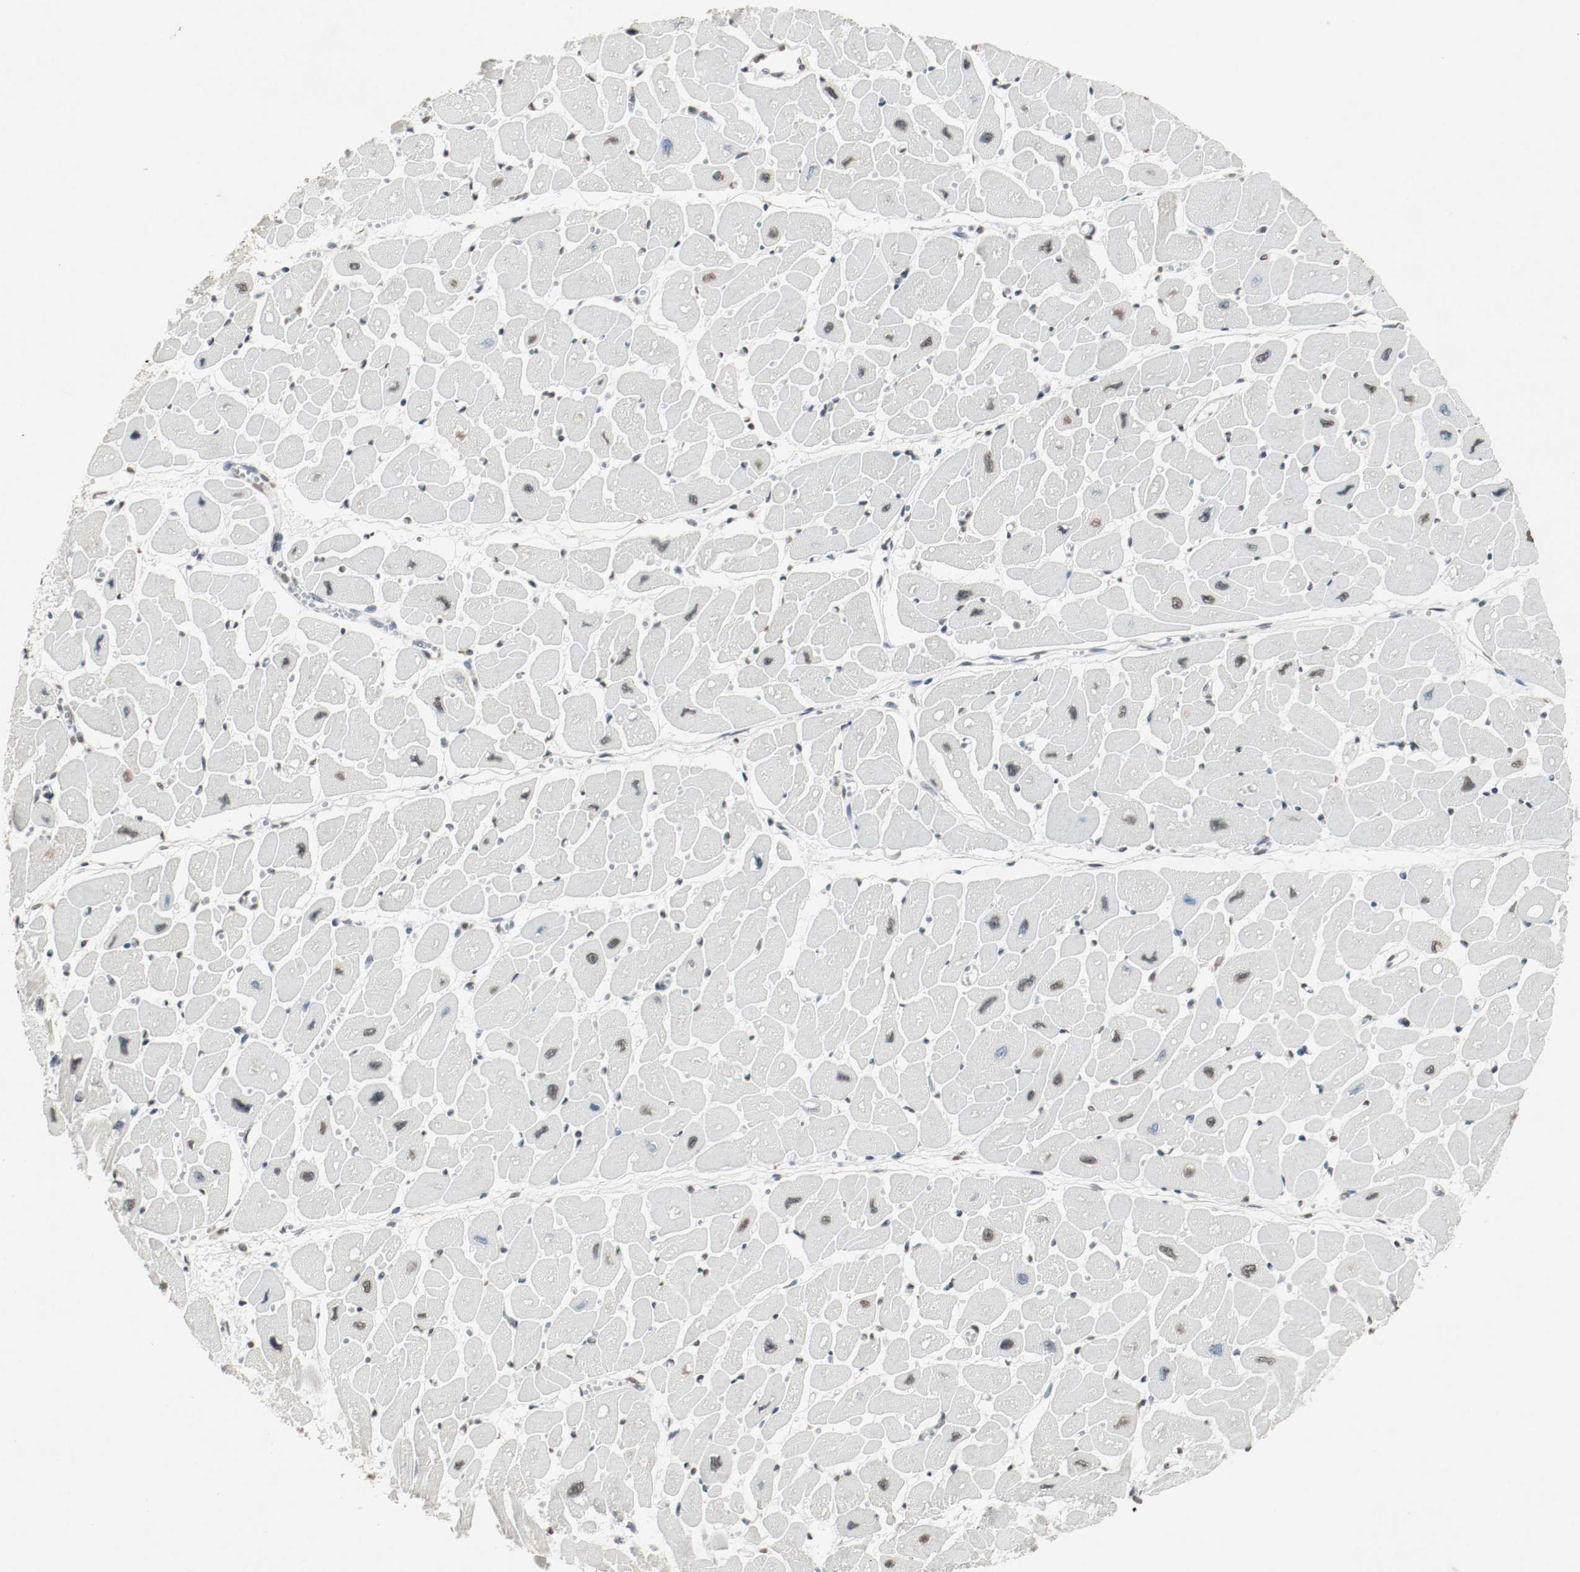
{"staining": {"intensity": "weak", "quantity": ">75%", "location": "nuclear"}, "tissue": "heart muscle", "cell_type": "Cardiomyocytes", "image_type": "normal", "snomed": [{"axis": "morphology", "description": "Normal tissue, NOS"}, {"axis": "topography", "description": "Heart"}], "caption": "This photomicrograph demonstrates benign heart muscle stained with immunohistochemistry to label a protein in brown. The nuclear of cardiomyocytes show weak positivity for the protein. Nuclei are counter-stained blue.", "gene": "DNMT1", "patient": {"sex": "female", "age": 54}}